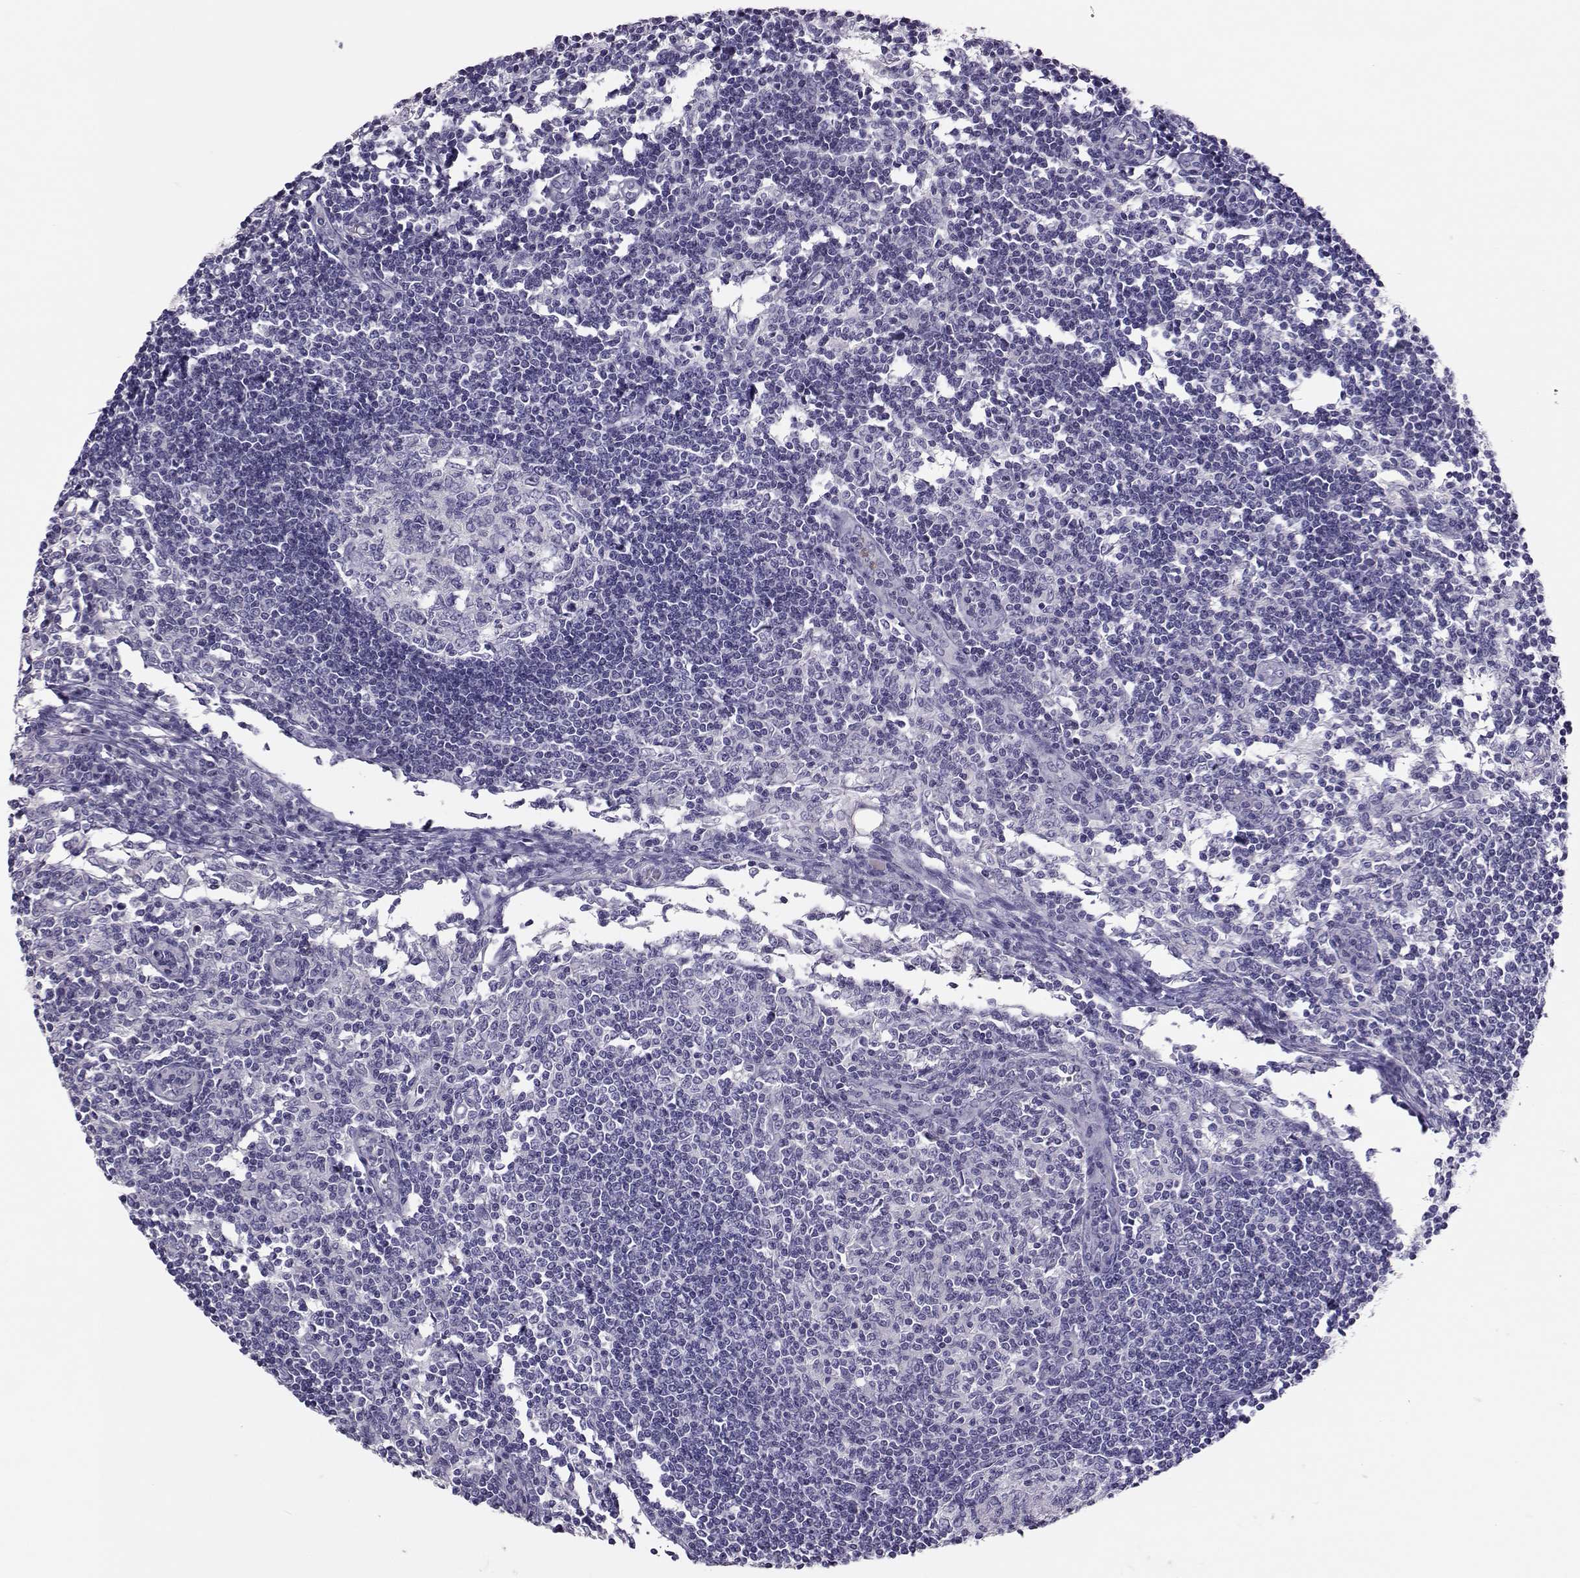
{"staining": {"intensity": "negative", "quantity": "none", "location": "none"}, "tissue": "lymph node", "cell_type": "Germinal center cells", "image_type": "normal", "snomed": [{"axis": "morphology", "description": "Normal tissue, NOS"}, {"axis": "topography", "description": "Lymph node"}], "caption": "The photomicrograph displays no staining of germinal center cells in unremarkable lymph node.", "gene": "TRPM7", "patient": {"sex": "male", "age": 59}}